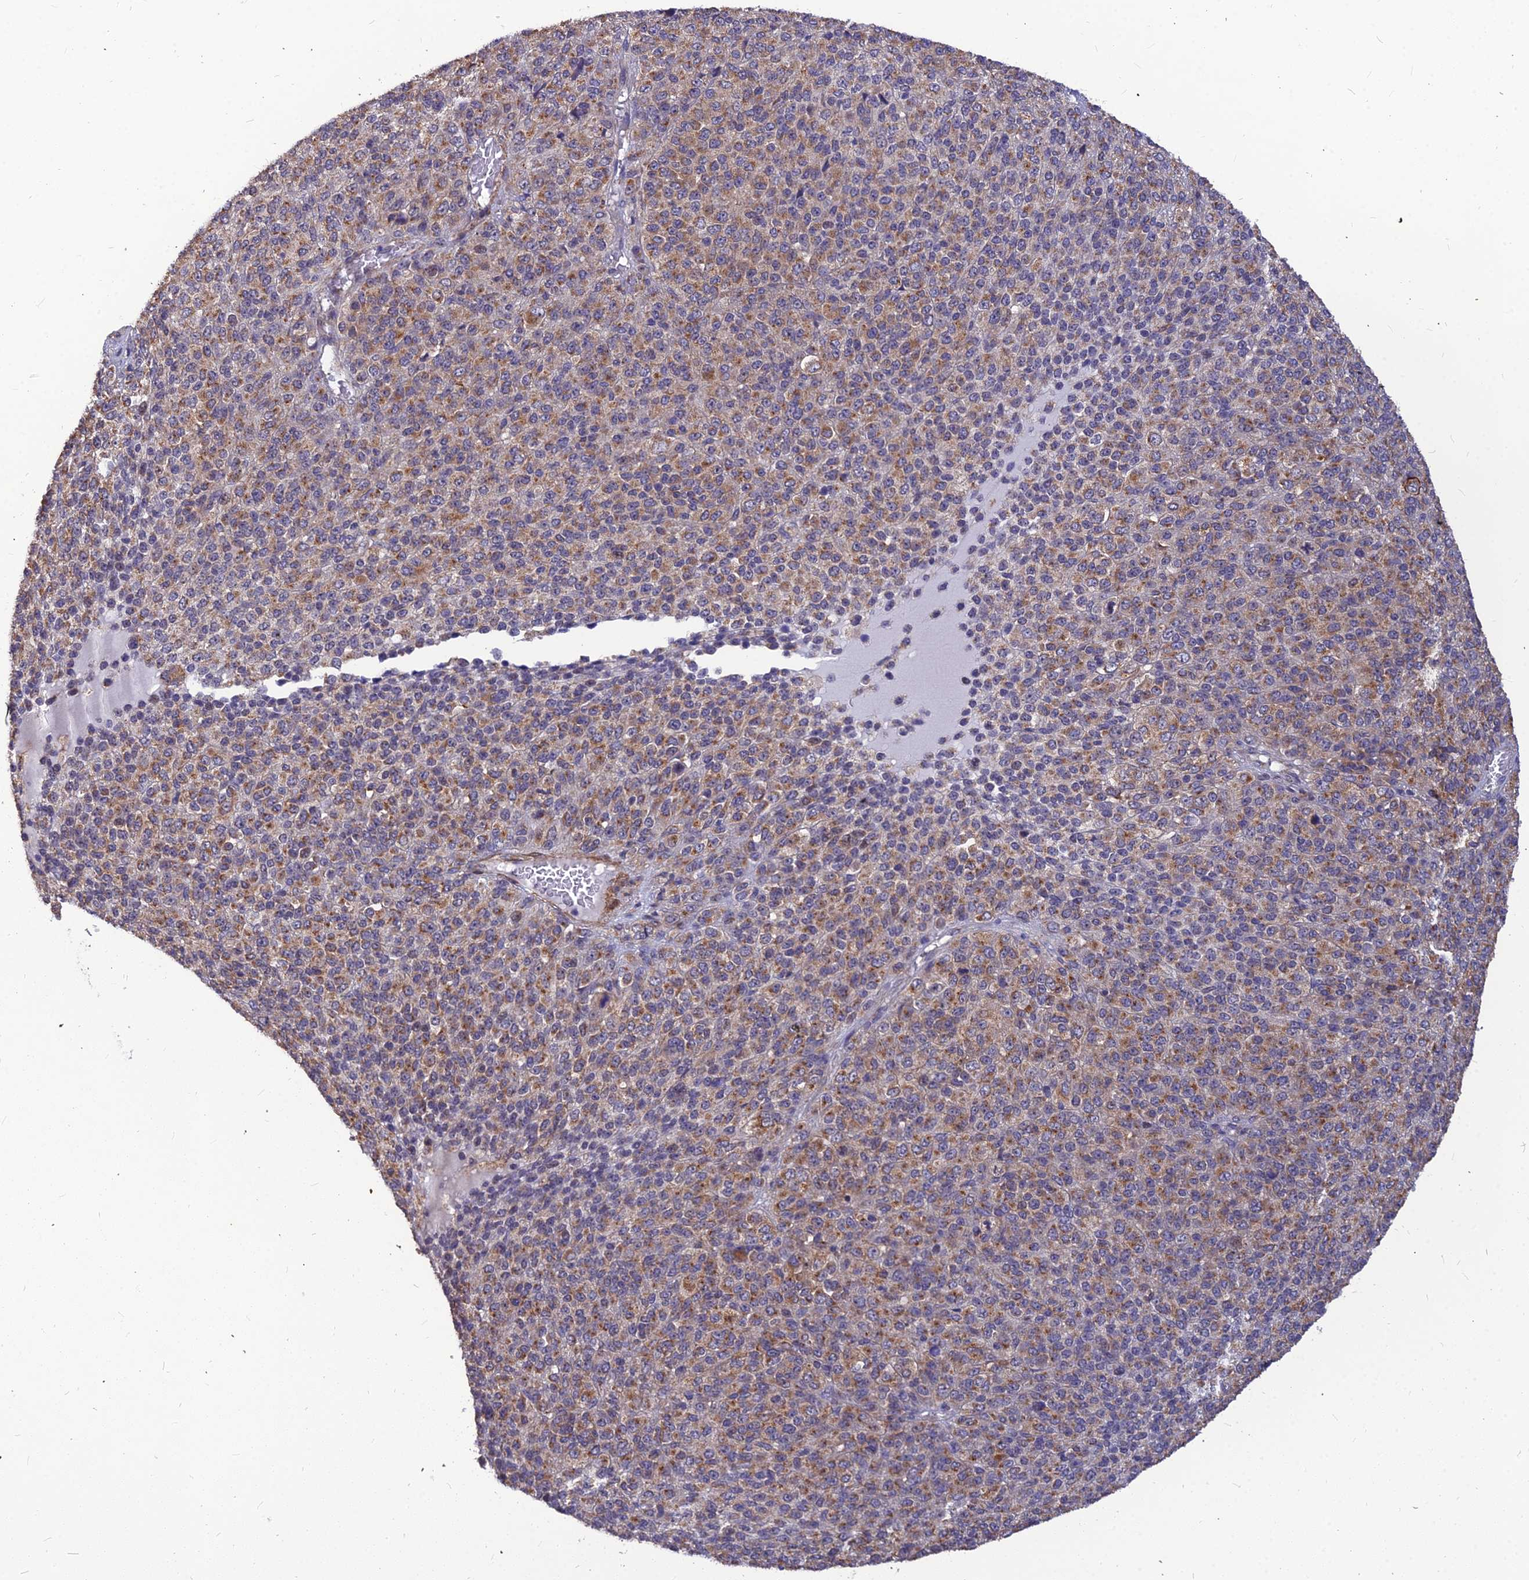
{"staining": {"intensity": "moderate", "quantity": ">75%", "location": "cytoplasmic/membranous"}, "tissue": "melanoma", "cell_type": "Tumor cells", "image_type": "cancer", "snomed": [{"axis": "morphology", "description": "Malignant melanoma, Metastatic site"}, {"axis": "topography", "description": "Brain"}], "caption": "Malignant melanoma (metastatic site) stained with a brown dye exhibits moderate cytoplasmic/membranous positive staining in approximately >75% of tumor cells.", "gene": "LEKR1", "patient": {"sex": "female", "age": 56}}